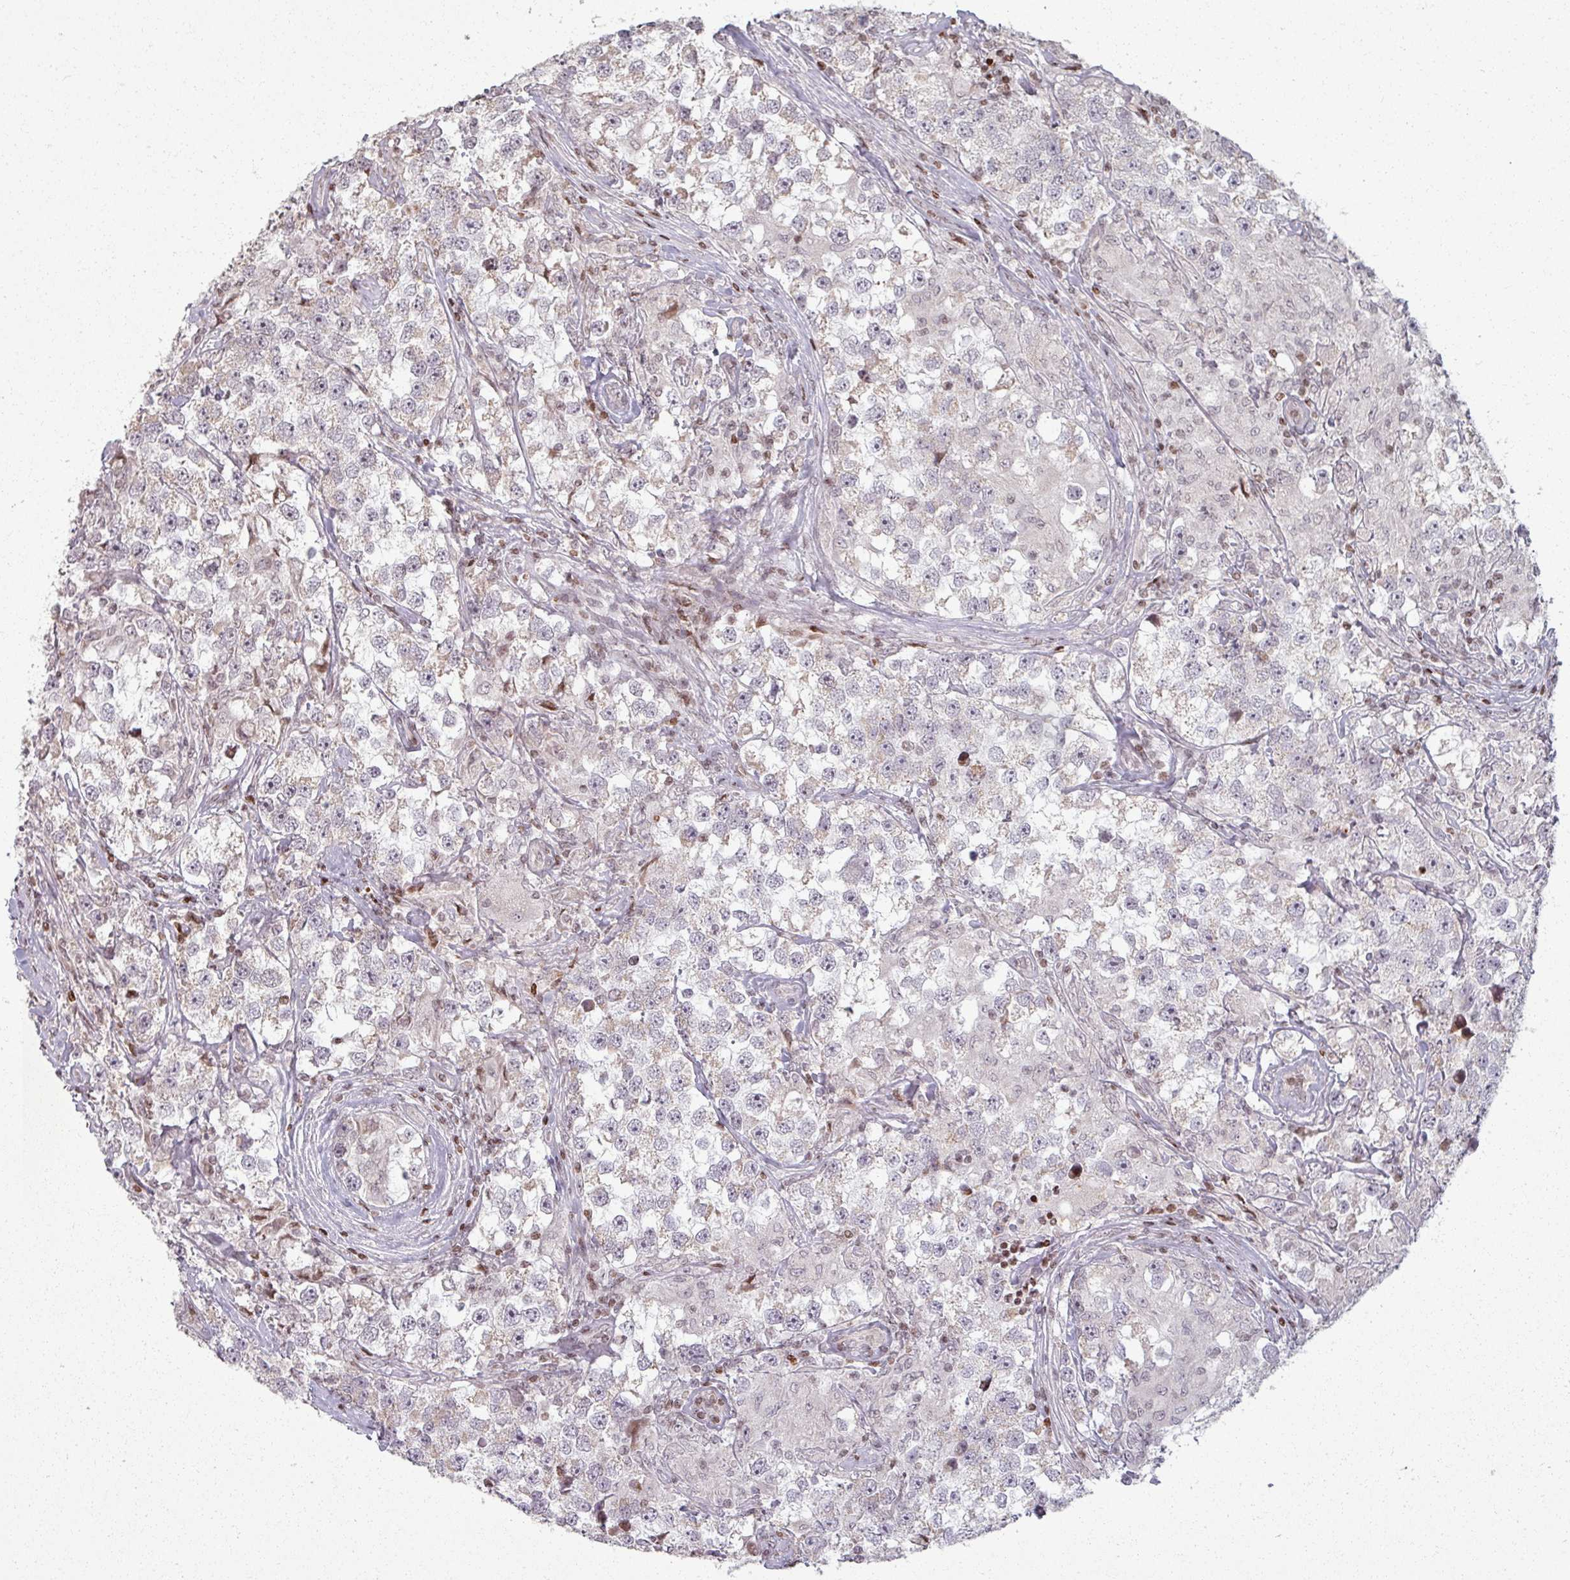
{"staining": {"intensity": "negative", "quantity": "none", "location": "none"}, "tissue": "testis cancer", "cell_type": "Tumor cells", "image_type": "cancer", "snomed": [{"axis": "morphology", "description": "Seminoma, NOS"}, {"axis": "topography", "description": "Testis"}], "caption": "Immunohistochemical staining of human testis seminoma exhibits no significant staining in tumor cells.", "gene": "NCOR1", "patient": {"sex": "male", "age": 46}}